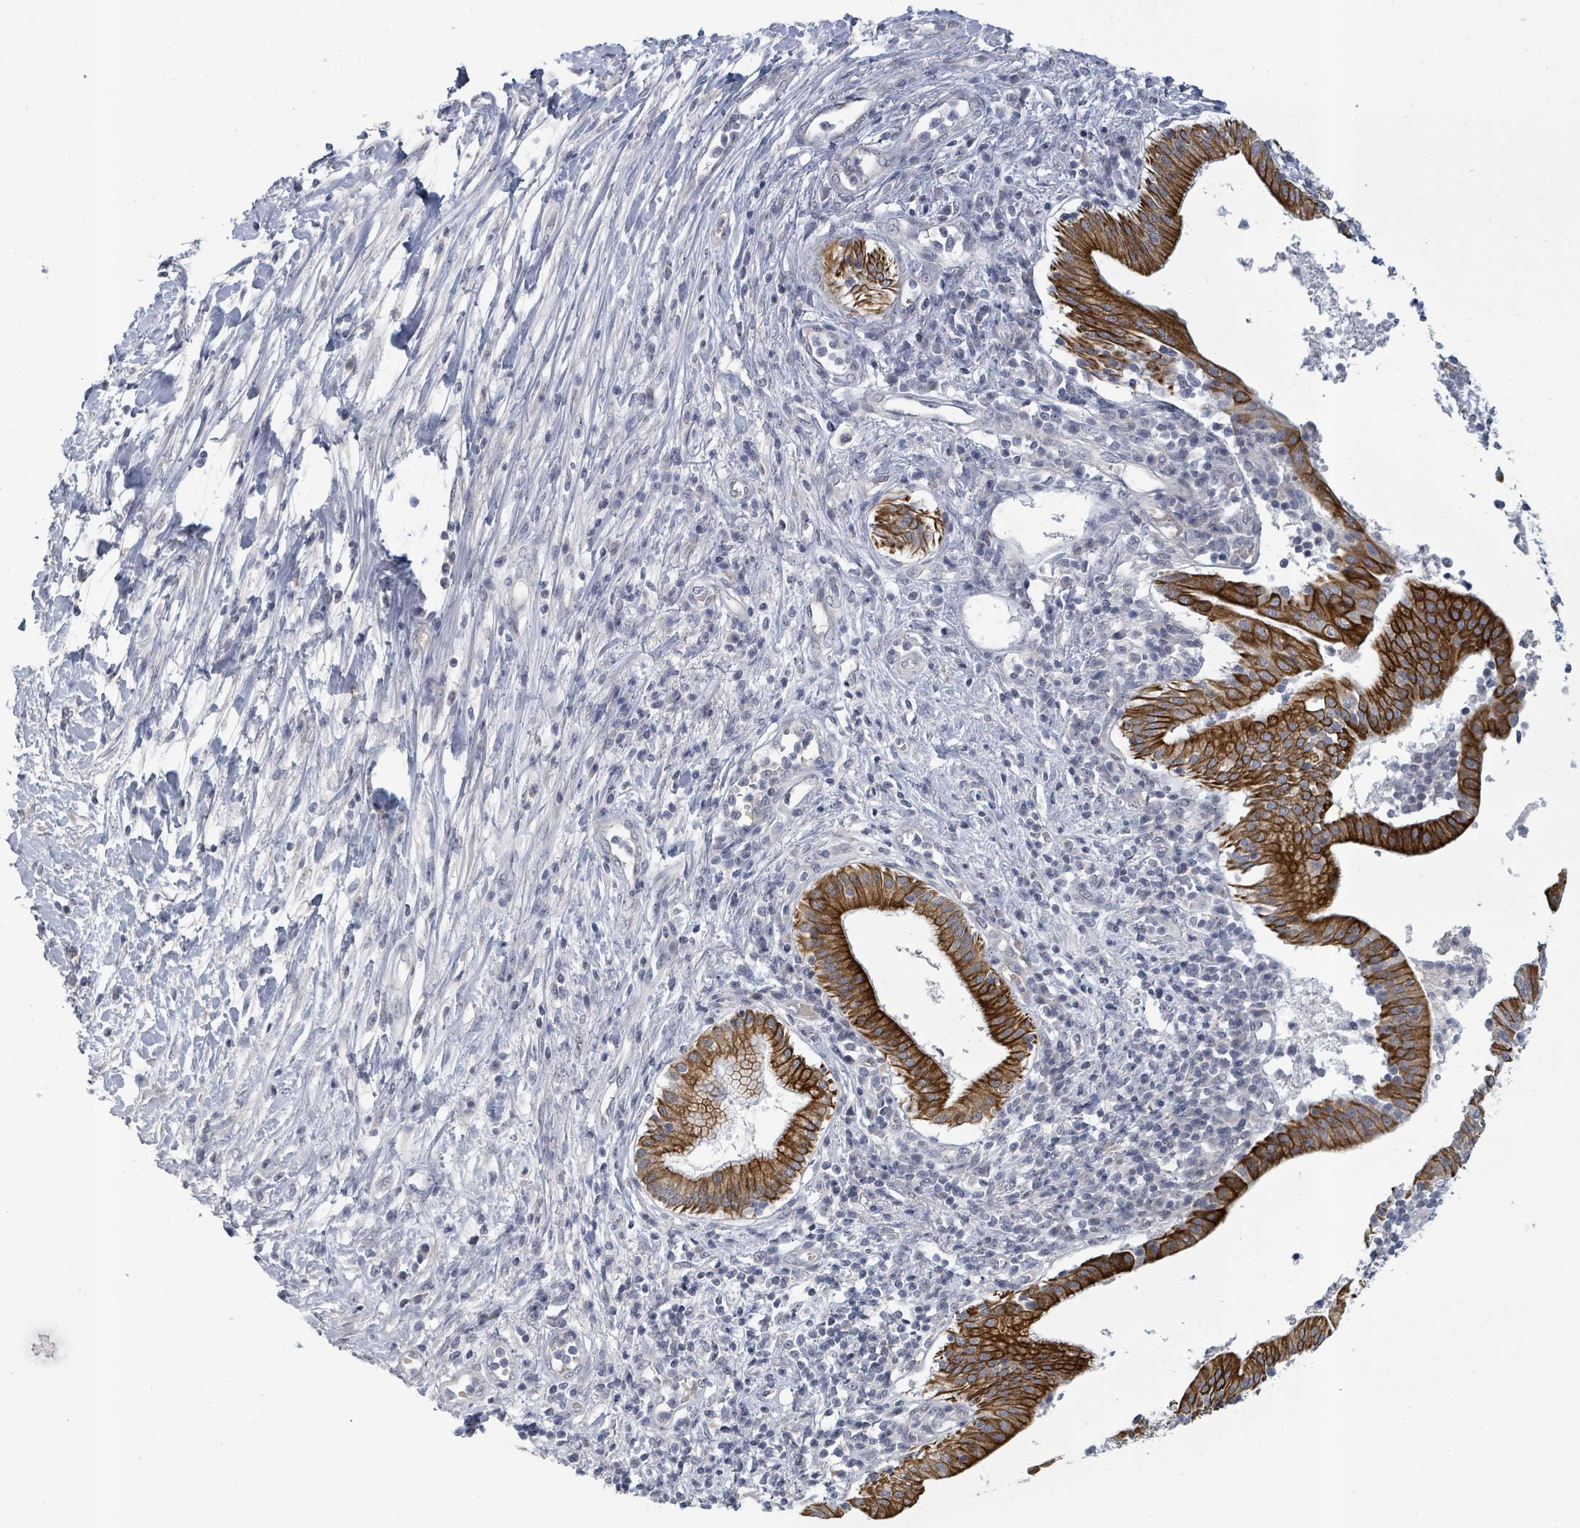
{"staining": {"intensity": "strong", "quantity": ">75%", "location": "cytoplasmic/membranous"}, "tissue": "pancreatic cancer", "cell_type": "Tumor cells", "image_type": "cancer", "snomed": [{"axis": "morphology", "description": "Adenocarcinoma, NOS"}, {"axis": "topography", "description": "Pancreas"}], "caption": "Immunohistochemistry (IHC) micrograph of neoplastic tissue: human adenocarcinoma (pancreatic) stained using immunohistochemistry displays high levels of strong protein expression localized specifically in the cytoplasmic/membranous of tumor cells, appearing as a cytoplasmic/membranous brown color.", "gene": "PTPN20", "patient": {"sex": "male", "age": 68}}